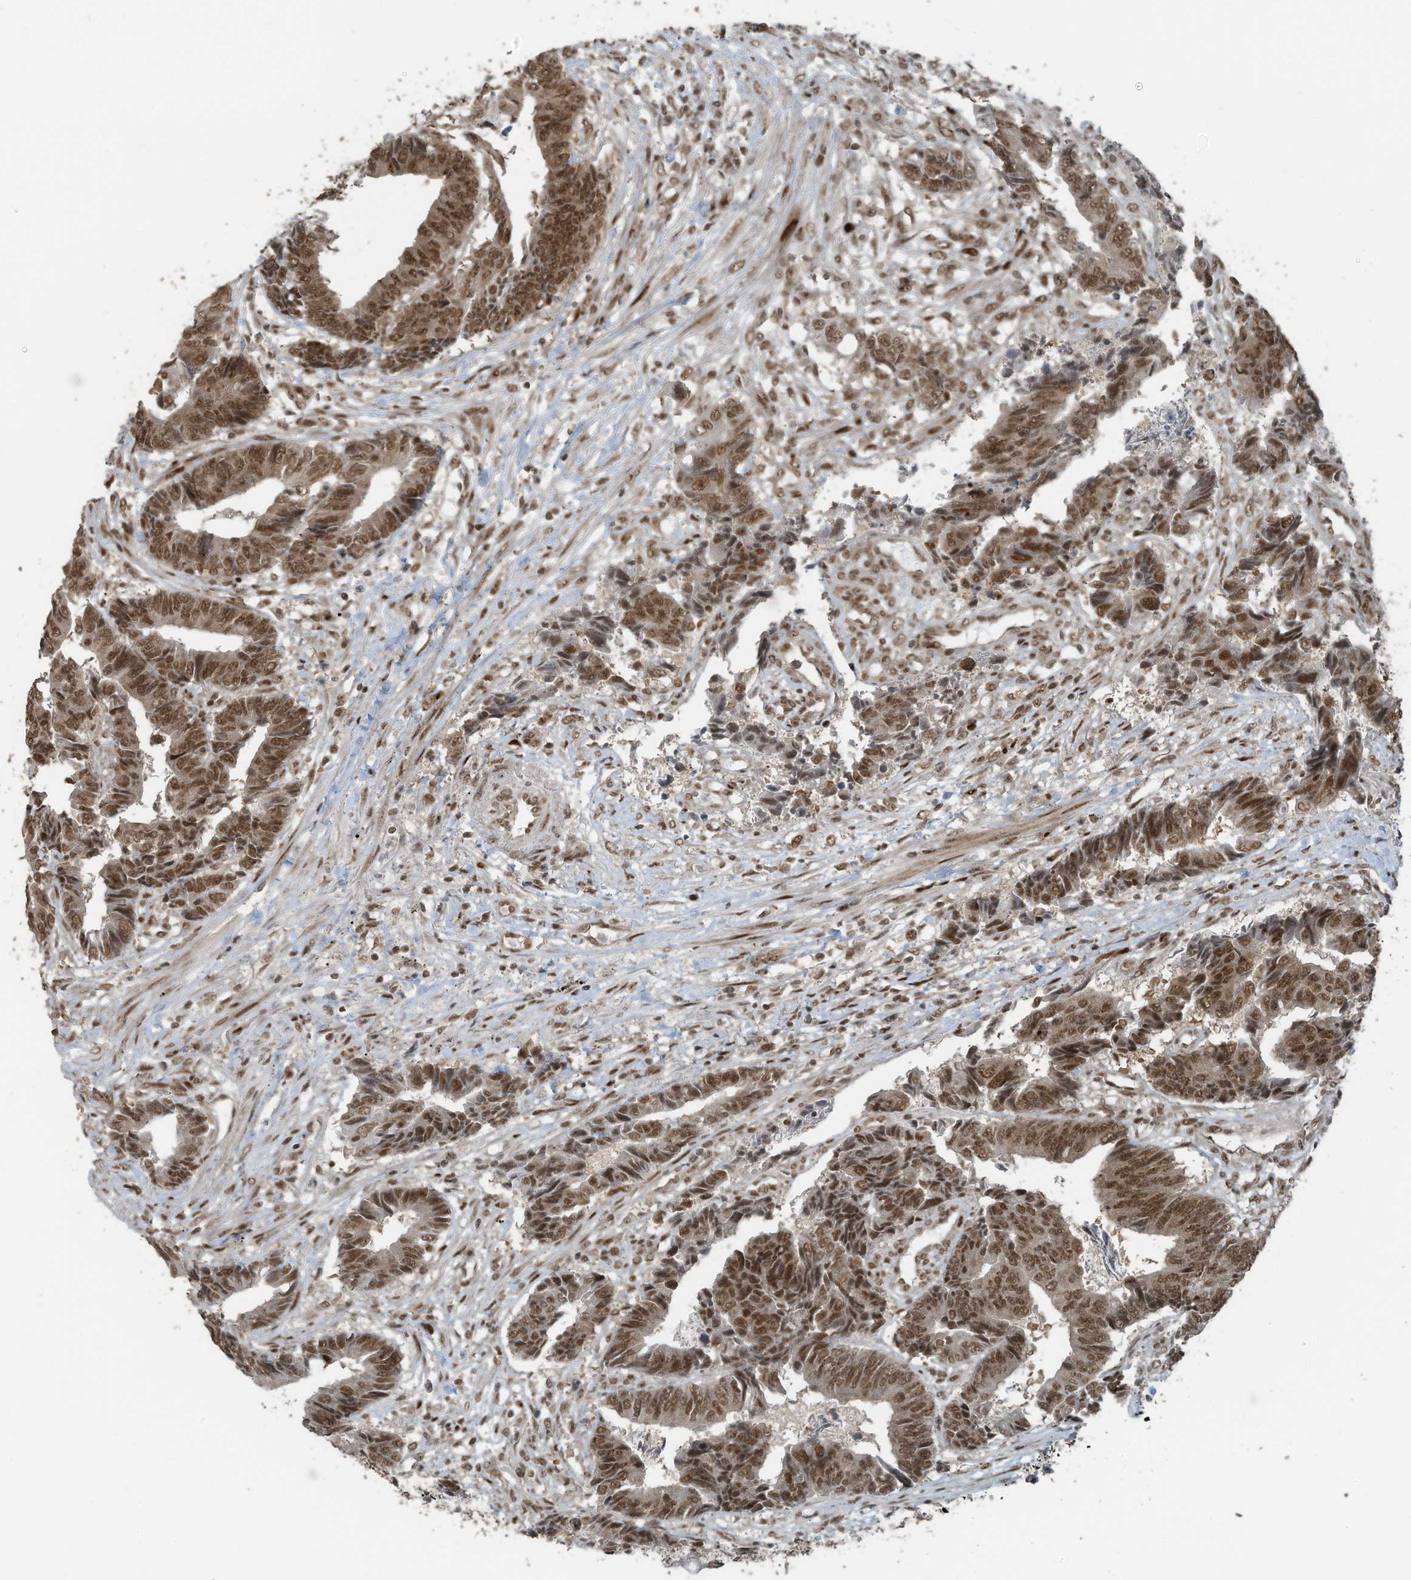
{"staining": {"intensity": "moderate", "quantity": ">75%", "location": "nuclear"}, "tissue": "colorectal cancer", "cell_type": "Tumor cells", "image_type": "cancer", "snomed": [{"axis": "morphology", "description": "Adenocarcinoma, NOS"}, {"axis": "topography", "description": "Rectum"}], "caption": "IHC of colorectal cancer (adenocarcinoma) shows medium levels of moderate nuclear expression in approximately >75% of tumor cells.", "gene": "PCNP", "patient": {"sex": "male", "age": 84}}